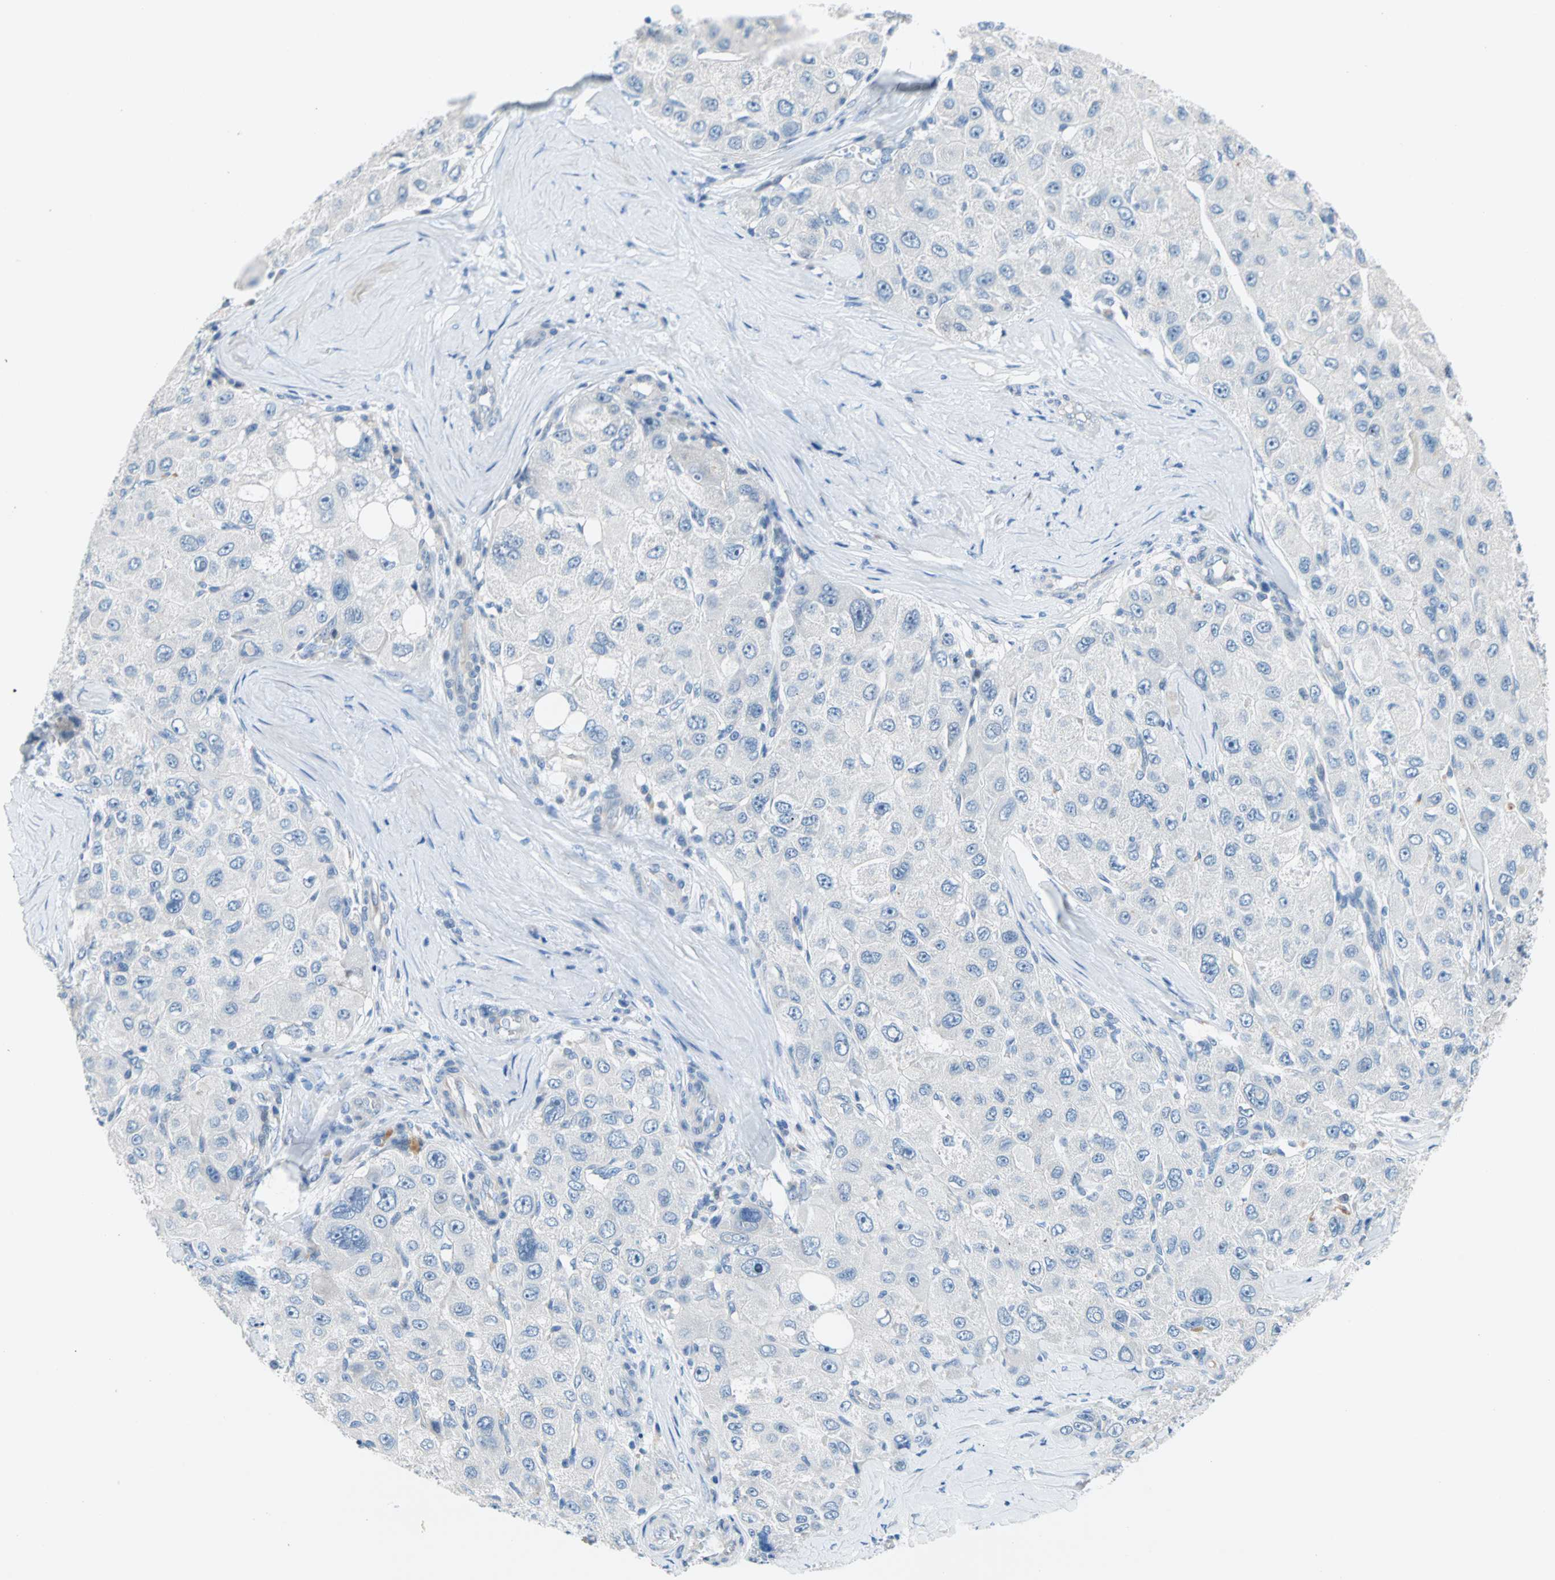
{"staining": {"intensity": "negative", "quantity": "none", "location": "none"}, "tissue": "liver cancer", "cell_type": "Tumor cells", "image_type": "cancer", "snomed": [{"axis": "morphology", "description": "Carcinoma, Hepatocellular, NOS"}, {"axis": "topography", "description": "Liver"}], "caption": "The IHC image has no significant staining in tumor cells of liver hepatocellular carcinoma tissue. (DAB IHC with hematoxylin counter stain).", "gene": "TMEM163", "patient": {"sex": "male", "age": 80}}